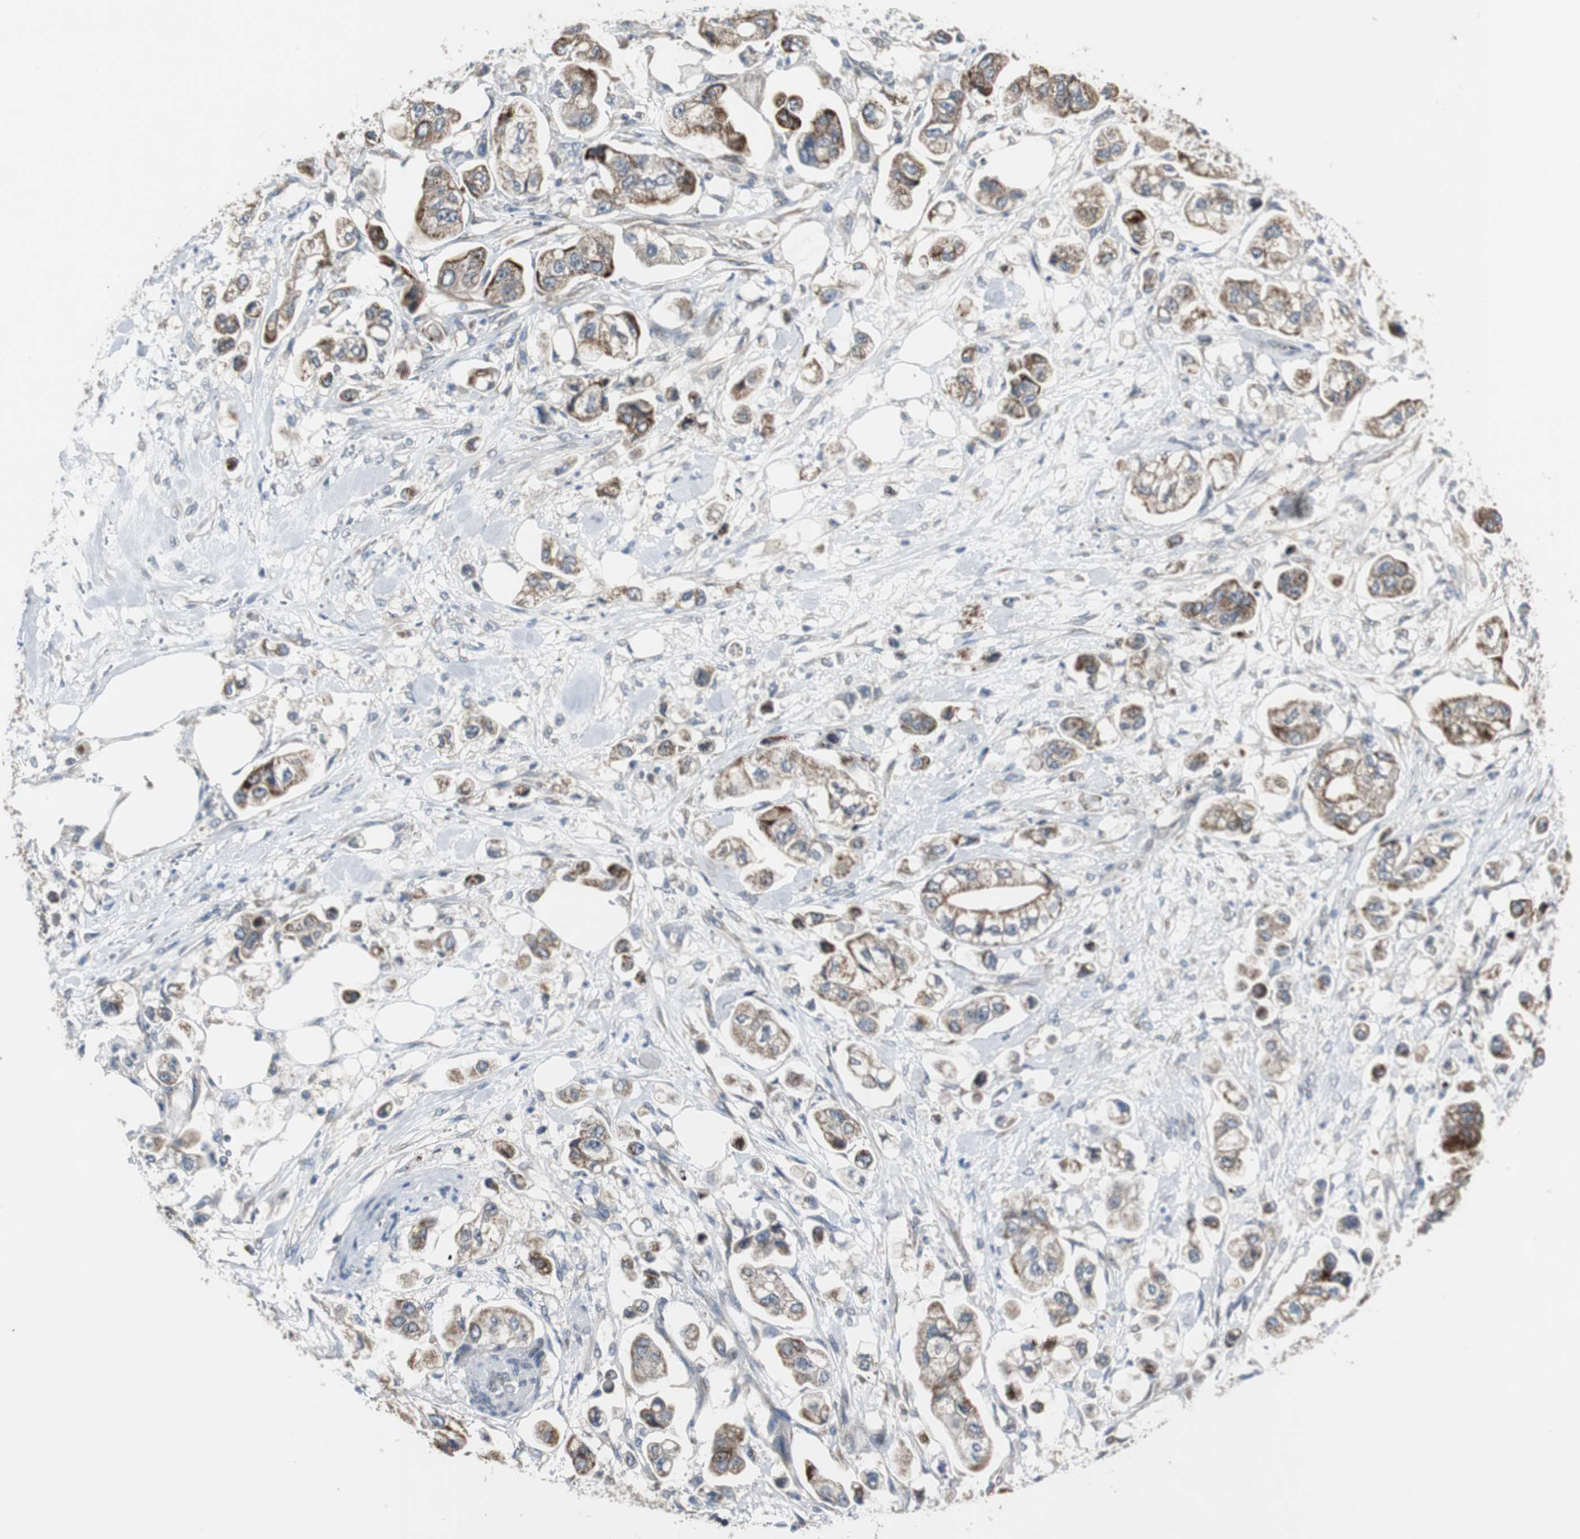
{"staining": {"intensity": "strong", "quantity": "25%-75%", "location": "cytoplasmic/membranous"}, "tissue": "stomach cancer", "cell_type": "Tumor cells", "image_type": "cancer", "snomed": [{"axis": "morphology", "description": "Adenocarcinoma, NOS"}, {"axis": "topography", "description": "Stomach"}], "caption": "Immunohistochemical staining of human stomach cancer exhibits high levels of strong cytoplasmic/membranous protein positivity in approximately 25%-75% of tumor cells. The staining was performed using DAB (3,3'-diaminobenzidine), with brown indicating positive protein expression. Nuclei are stained blue with hematoxylin.", "gene": "MYT1", "patient": {"sex": "male", "age": 62}}